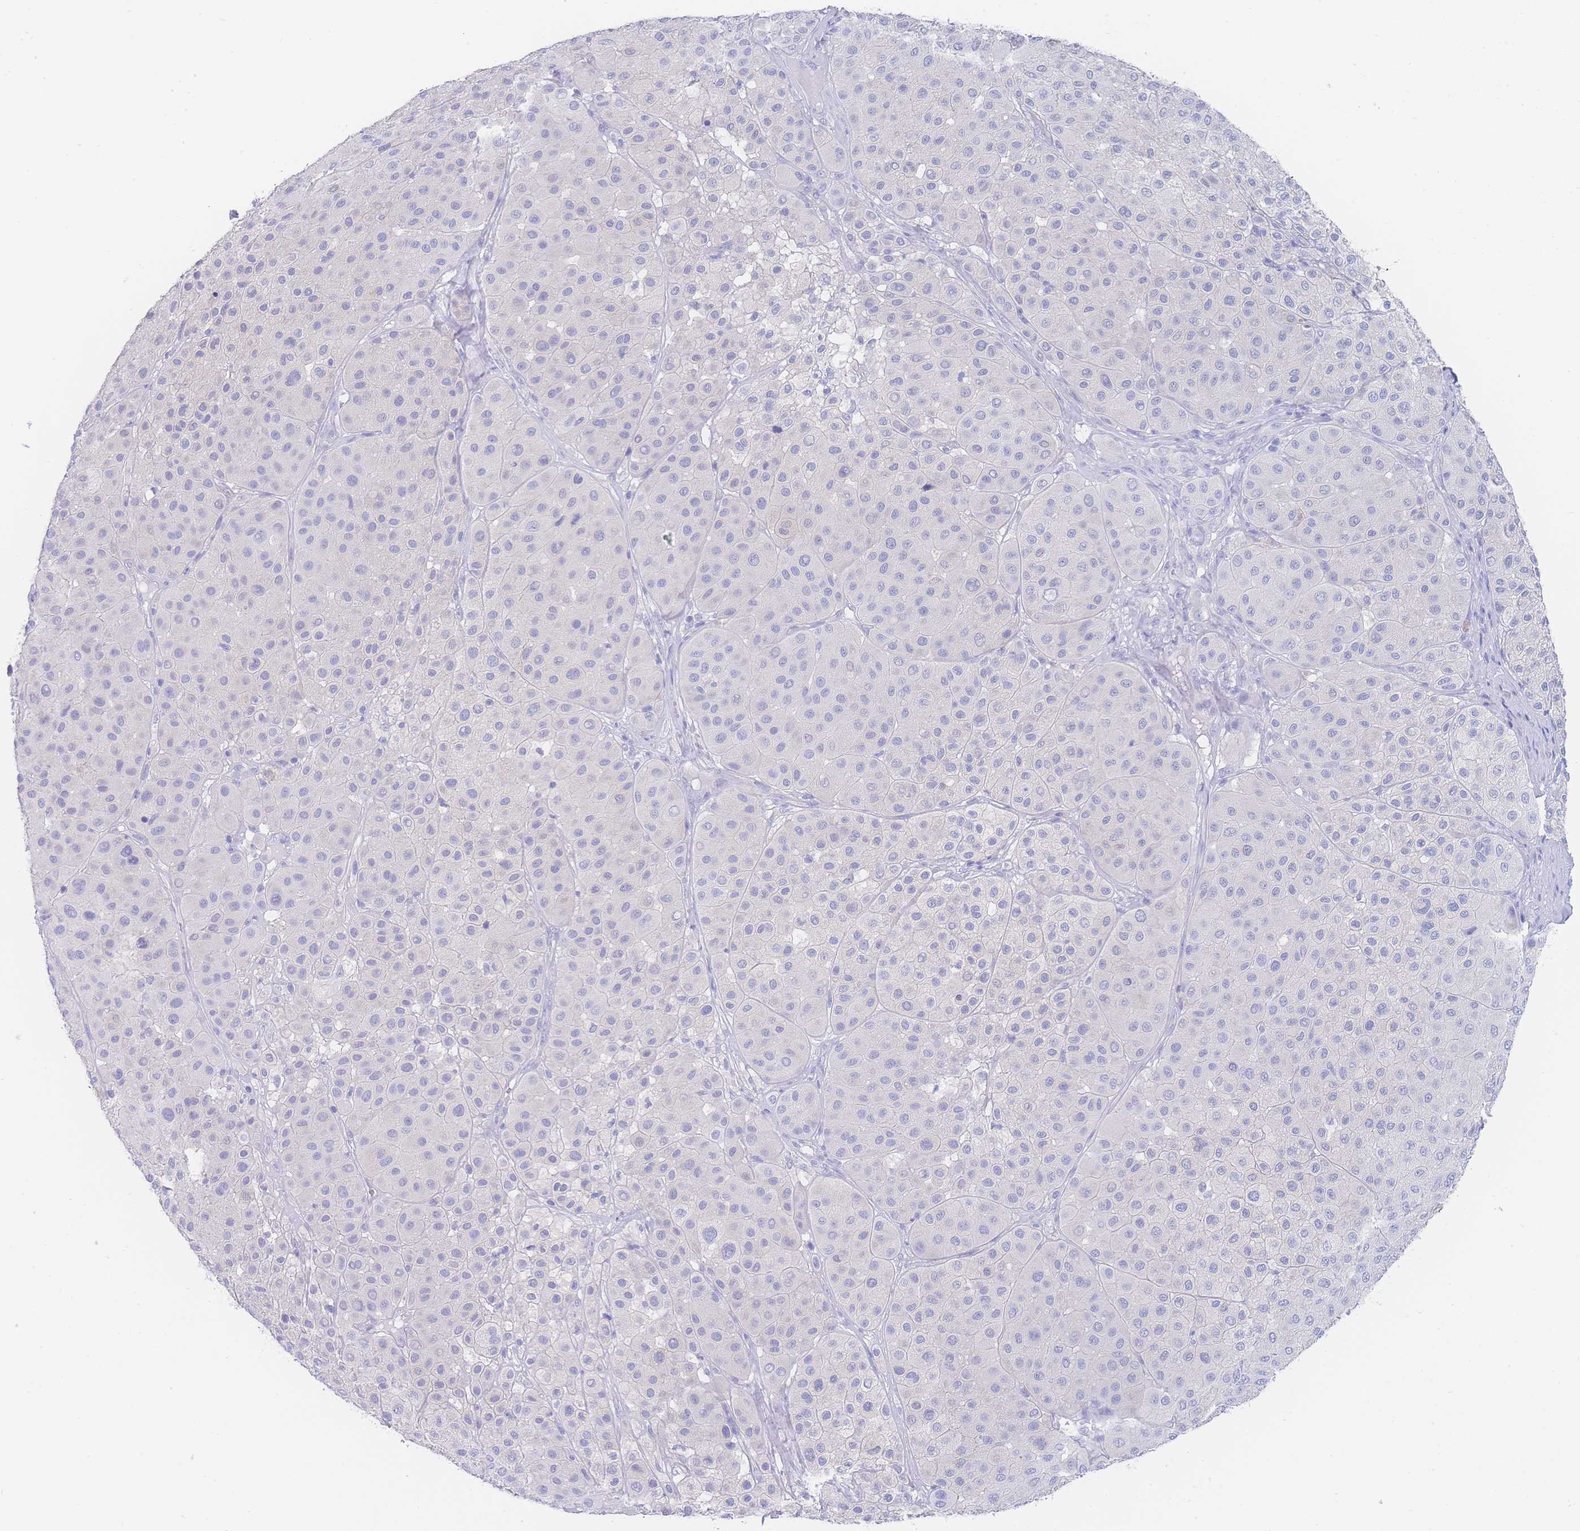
{"staining": {"intensity": "negative", "quantity": "none", "location": "none"}, "tissue": "melanoma", "cell_type": "Tumor cells", "image_type": "cancer", "snomed": [{"axis": "morphology", "description": "Malignant melanoma, Metastatic site"}, {"axis": "topography", "description": "Smooth muscle"}], "caption": "Photomicrograph shows no significant protein expression in tumor cells of melanoma.", "gene": "LZTFL1", "patient": {"sex": "male", "age": 41}}